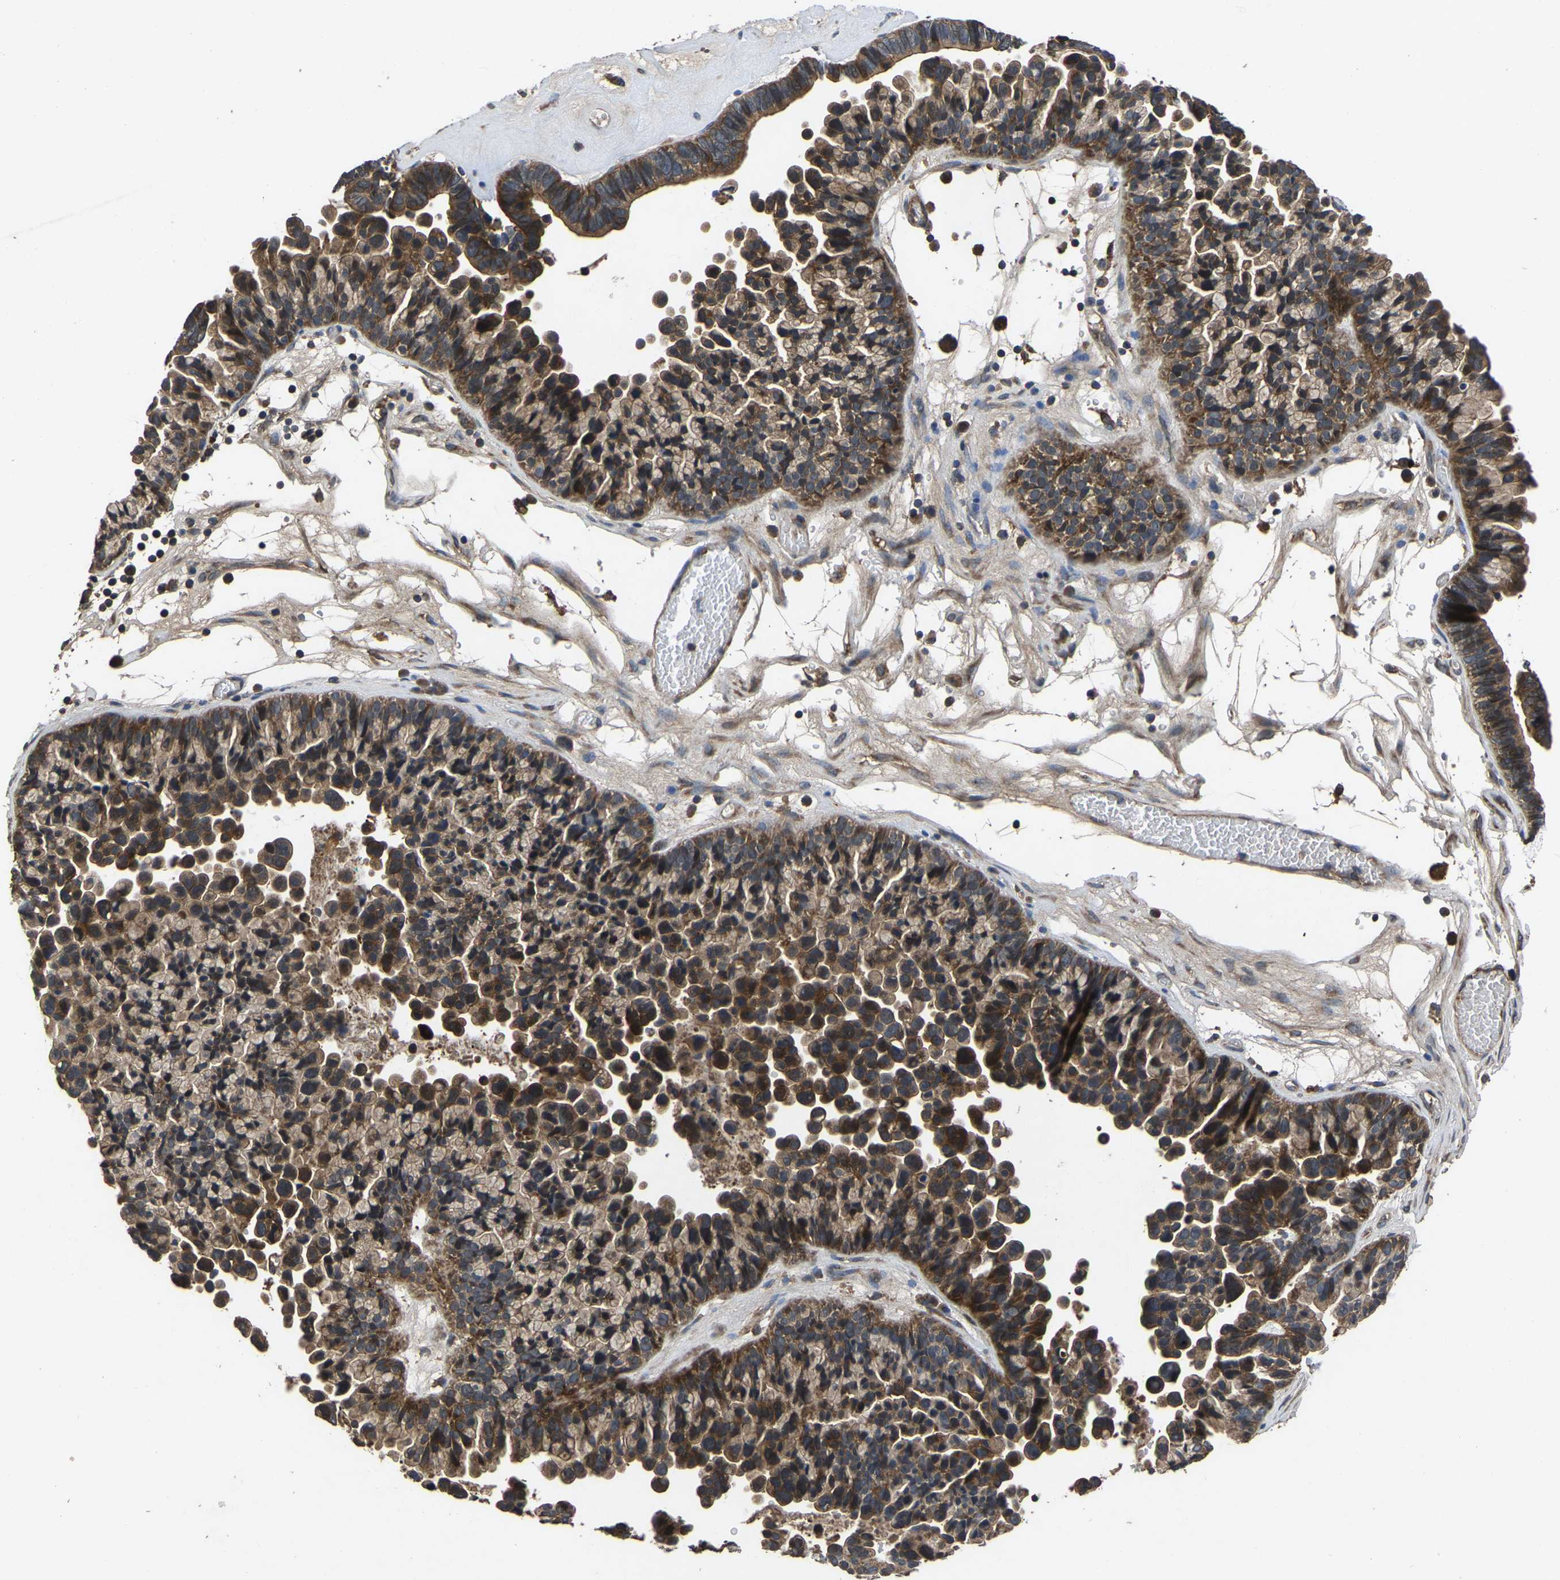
{"staining": {"intensity": "moderate", "quantity": ">75%", "location": "cytoplasmic/membranous"}, "tissue": "ovarian cancer", "cell_type": "Tumor cells", "image_type": "cancer", "snomed": [{"axis": "morphology", "description": "Cystadenocarcinoma, serous, NOS"}, {"axis": "topography", "description": "Ovary"}], "caption": "Moderate cytoplasmic/membranous protein positivity is identified in about >75% of tumor cells in serous cystadenocarcinoma (ovarian).", "gene": "CRYZL1", "patient": {"sex": "female", "age": 56}}